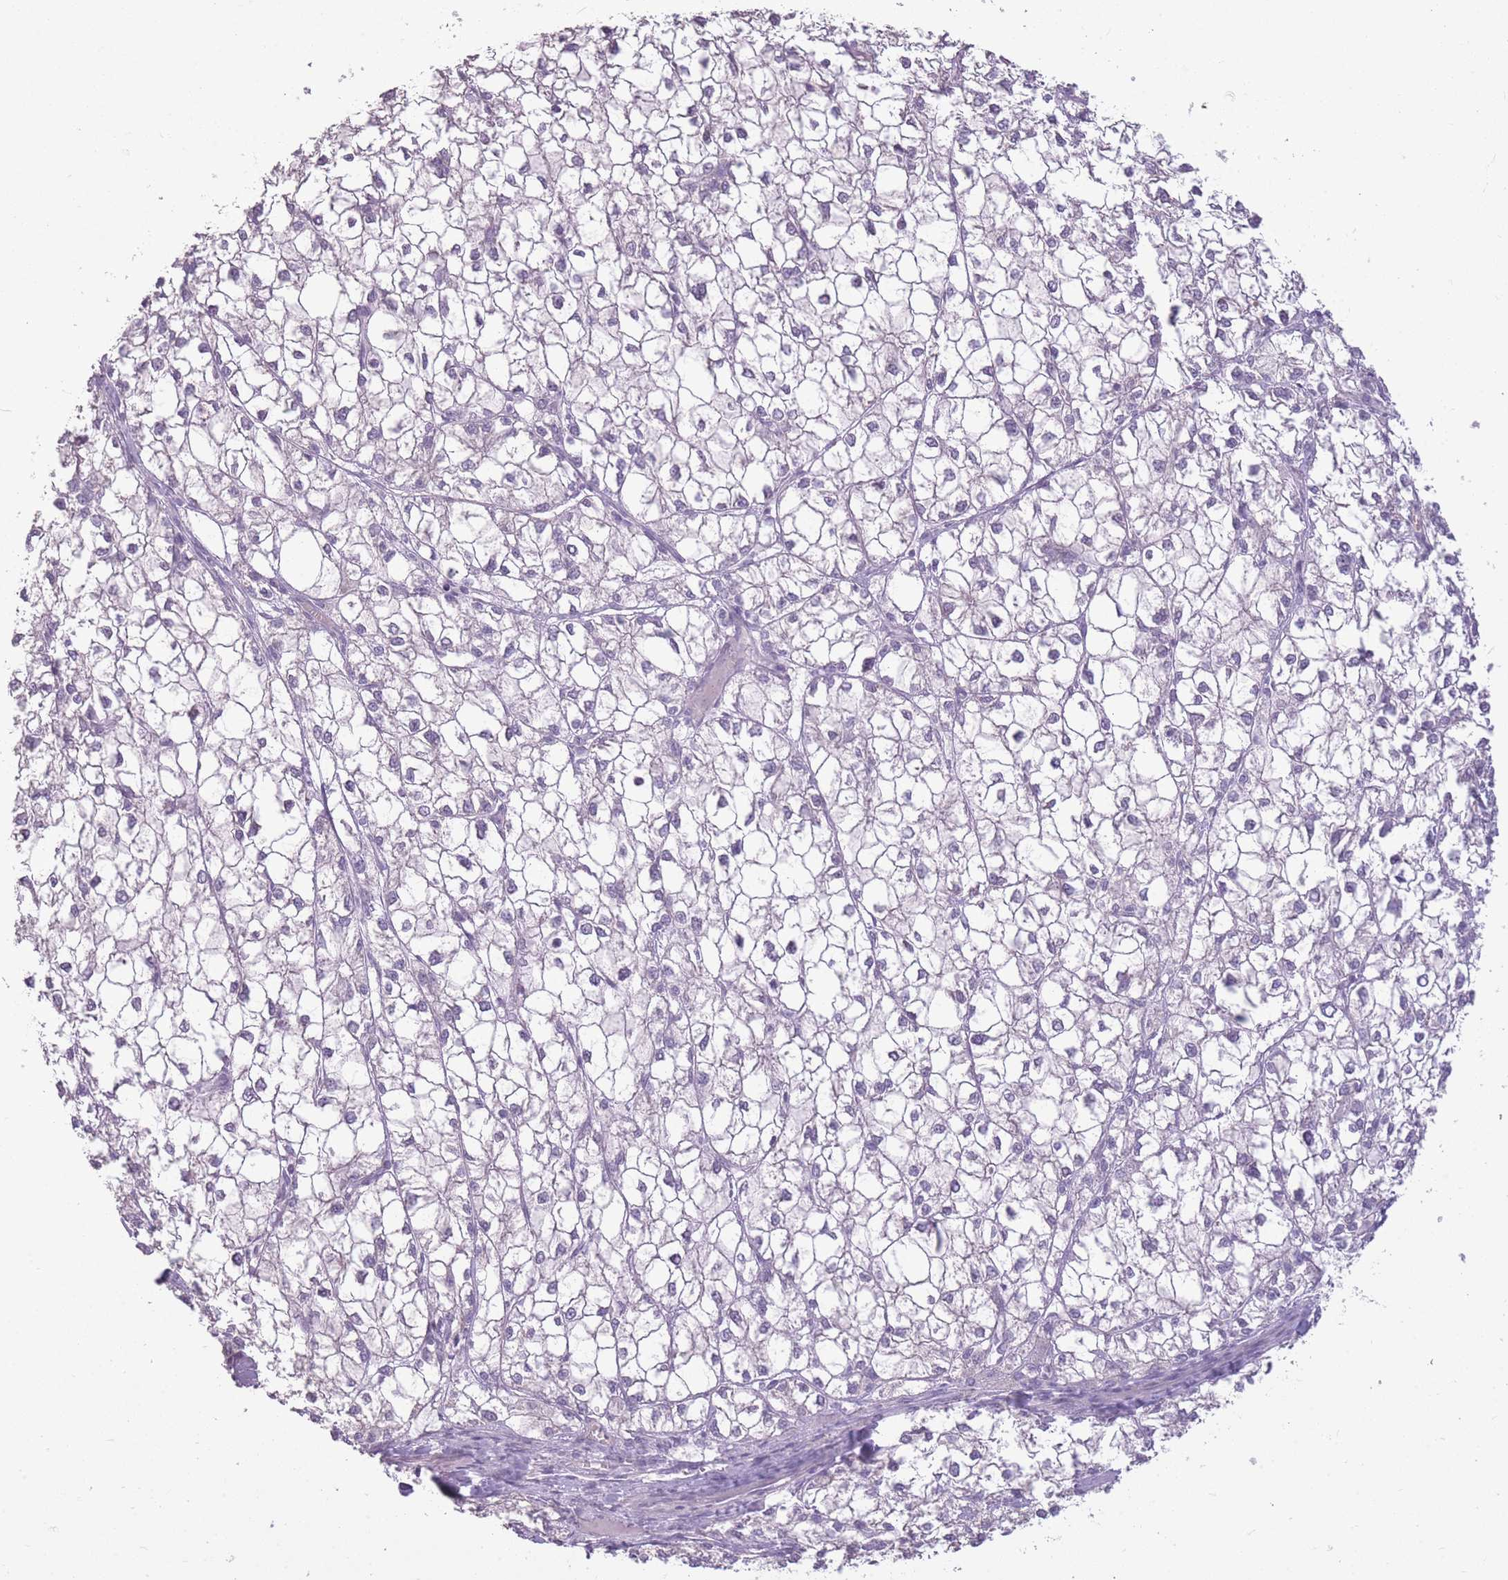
{"staining": {"intensity": "negative", "quantity": "none", "location": "none"}, "tissue": "liver cancer", "cell_type": "Tumor cells", "image_type": "cancer", "snomed": [{"axis": "morphology", "description": "Carcinoma, Hepatocellular, NOS"}, {"axis": "topography", "description": "Liver"}], "caption": "The histopathology image demonstrates no significant expression in tumor cells of hepatocellular carcinoma (liver).", "gene": "ZBTB24", "patient": {"sex": "female", "age": 43}}